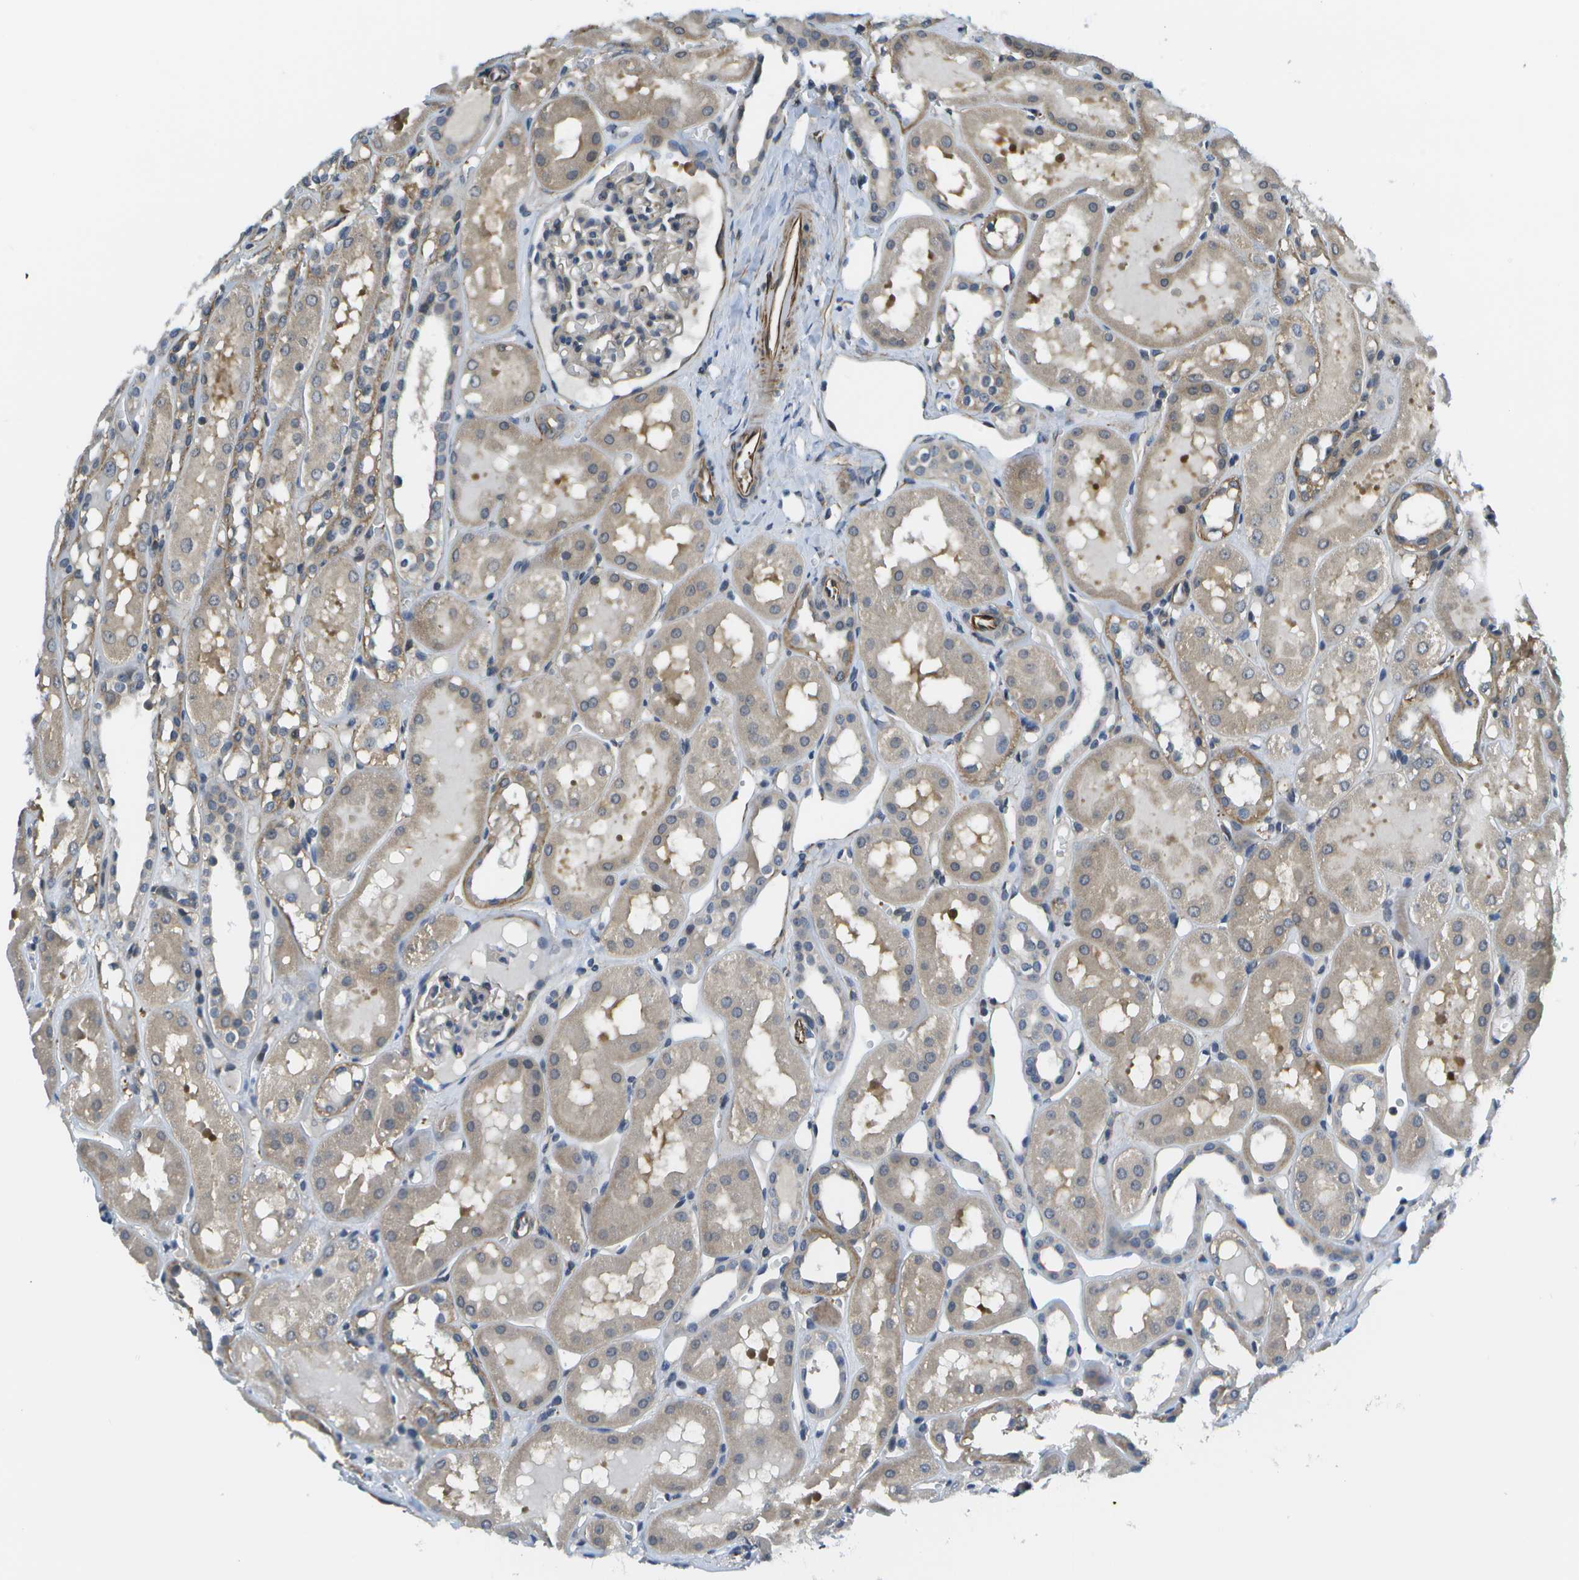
{"staining": {"intensity": "negative", "quantity": "none", "location": "none"}, "tissue": "kidney", "cell_type": "Cells in glomeruli", "image_type": "normal", "snomed": [{"axis": "morphology", "description": "Normal tissue, NOS"}, {"axis": "topography", "description": "Kidney"}, {"axis": "topography", "description": "Urinary bladder"}], "caption": "Immunohistochemical staining of normal human kidney reveals no significant positivity in cells in glomeruli. (DAB (3,3'-diaminobenzidine) IHC, high magnification).", "gene": "KIAA0040", "patient": {"sex": "male", "age": 16}}